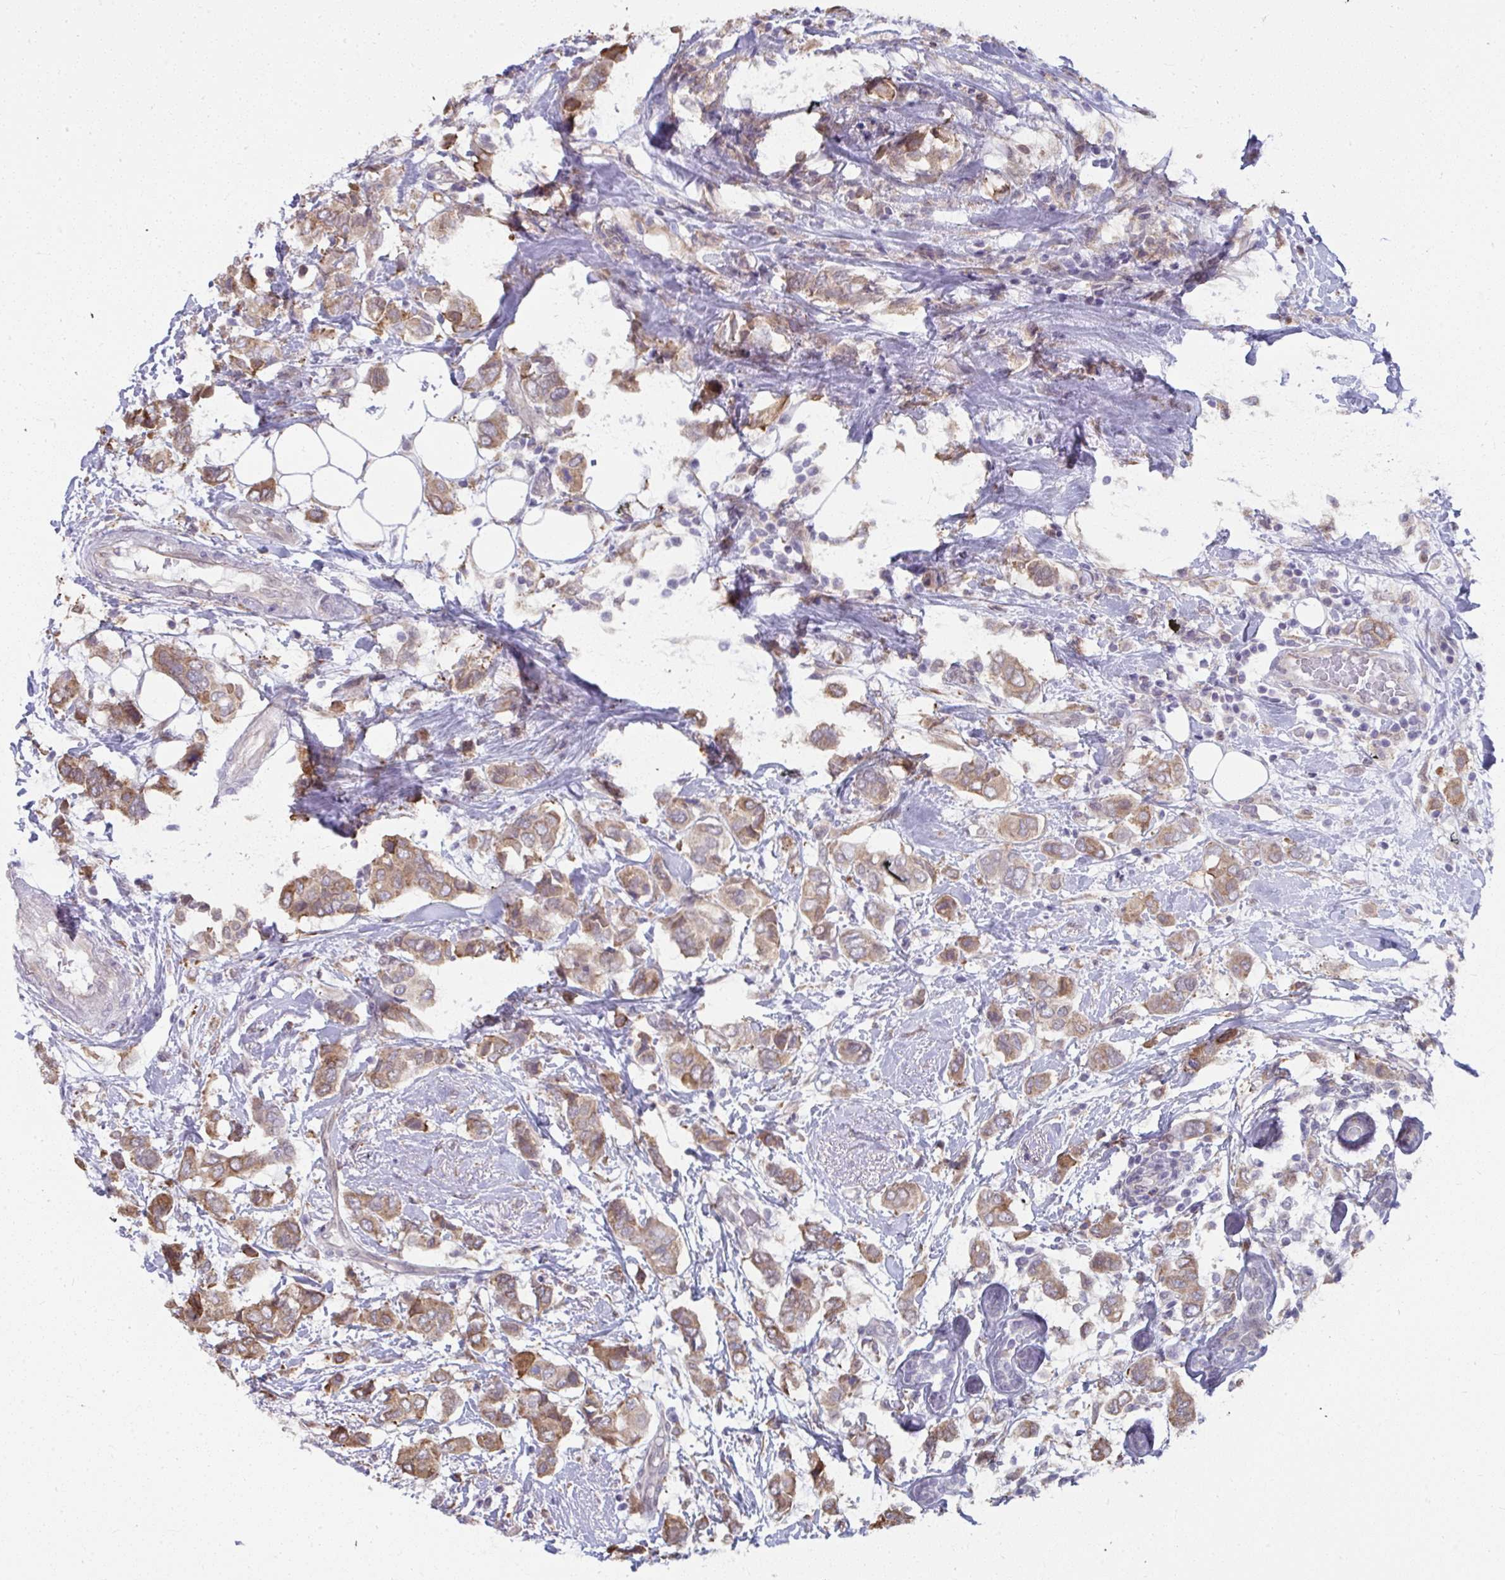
{"staining": {"intensity": "moderate", "quantity": ">75%", "location": "cytoplasmic/membranous"}, "tissue": "breast cancer", "cell_type": "Tumor cells", "image_type": "cancer", "snomed": [{"axis": "morphology", "description": "Lobular carcinoma"}, {"axis": "topography", "description": "Breast"}], "caption": "The photomicrograph reveals staining of breast cancer (lobular carcinoma), revealing moderate cytoplasmic/membranous protein positivity (brown color) within tumor cells.", "gene": "NMNAT1", "patient": {"sex": "female", "age": 51}}